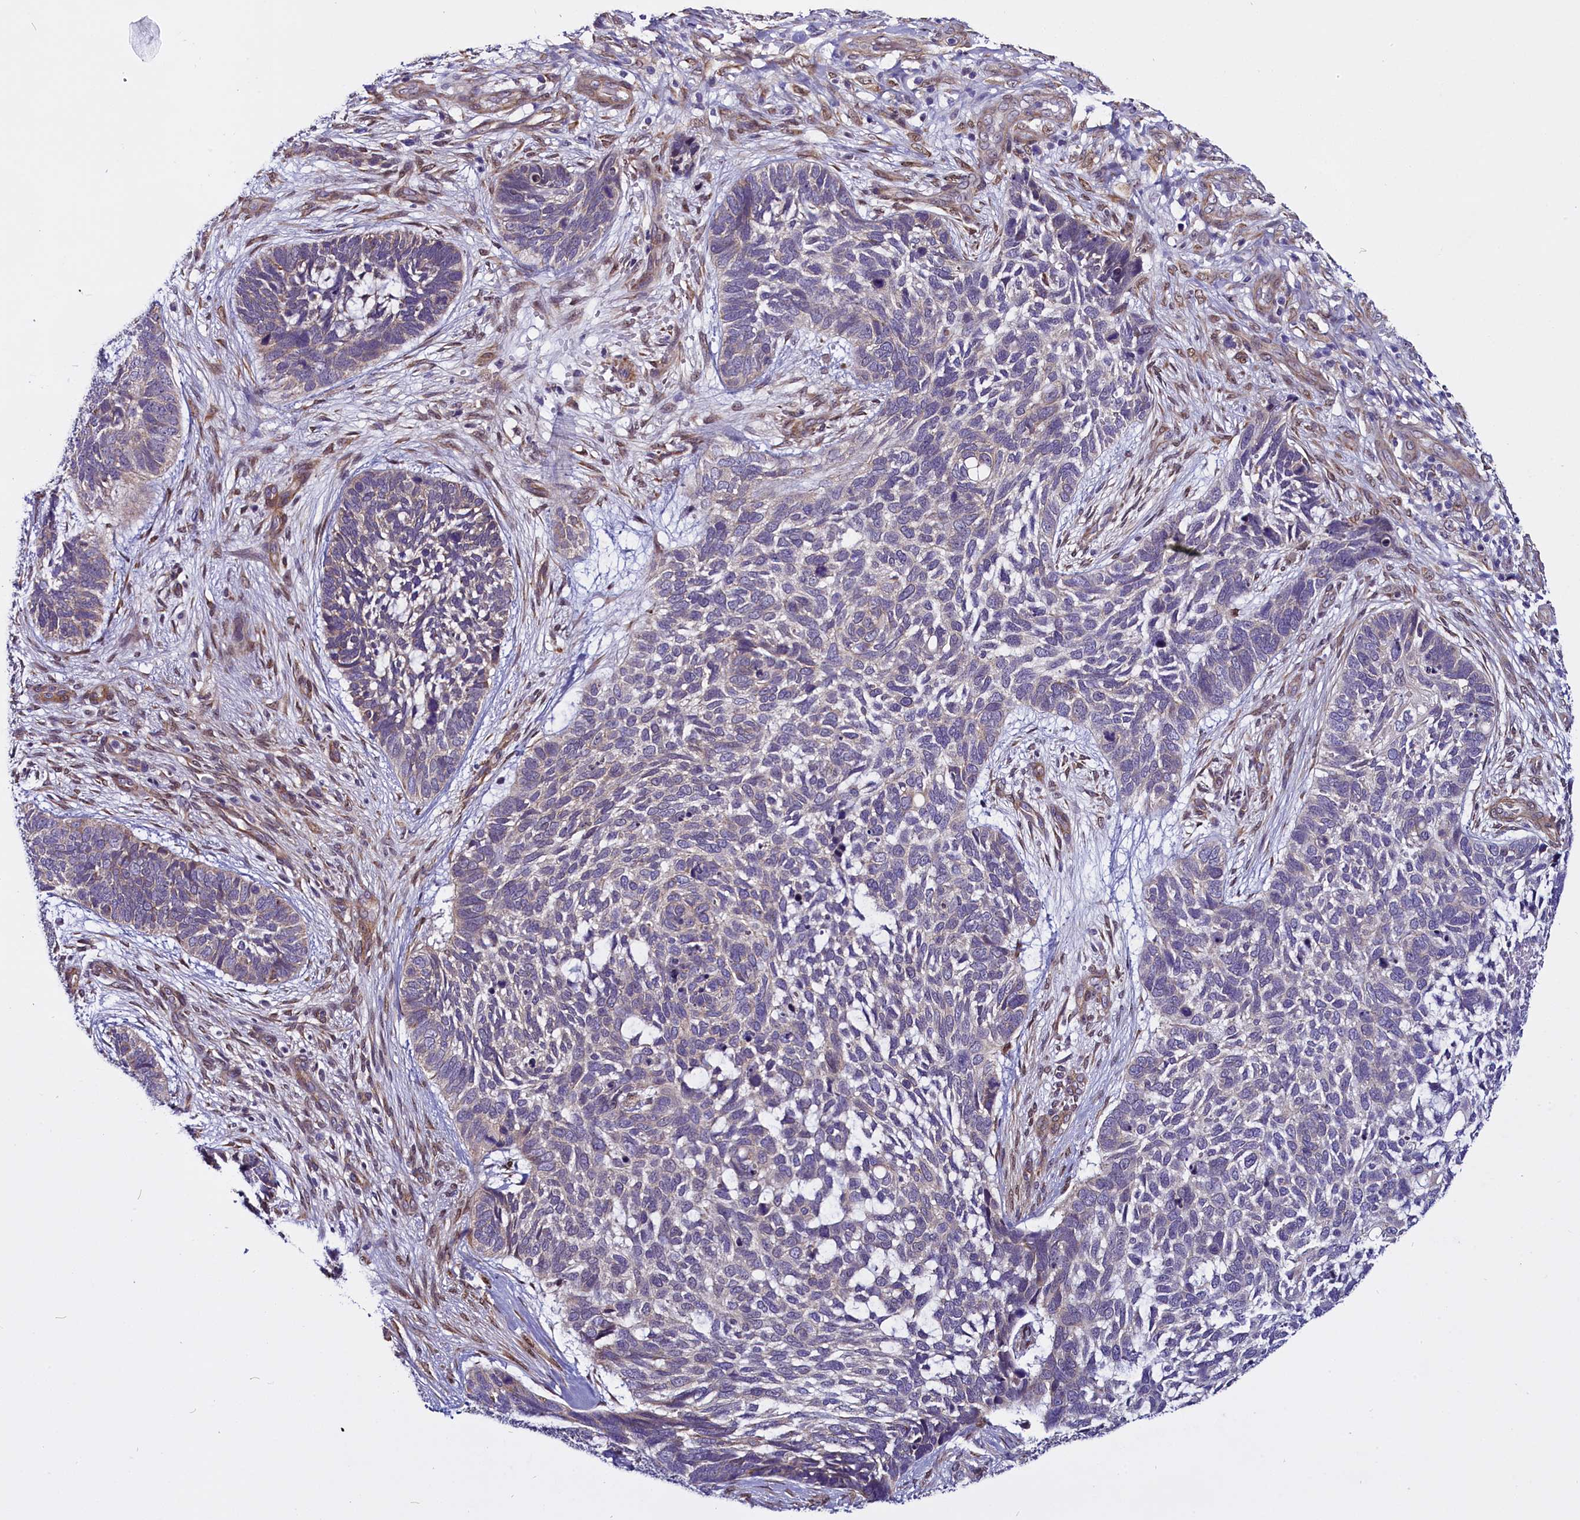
{"staining": {"intensity": "negative", "quantity": "none", "location": "none"}, "tissue": "skin cancer", "cell_type": "Tumor cells", "image_type": "cancer", "snomed": [{"axis": "morphology", "description": "Basal cell carcinoma"}, {"axis": "topography", "description": "Skin"}], "caption": "Tumor cells are negative for protein expression in human skin basal cell carcinoma.", "gene": "UACA", "patient": {"sex": "male", "age": 88}}